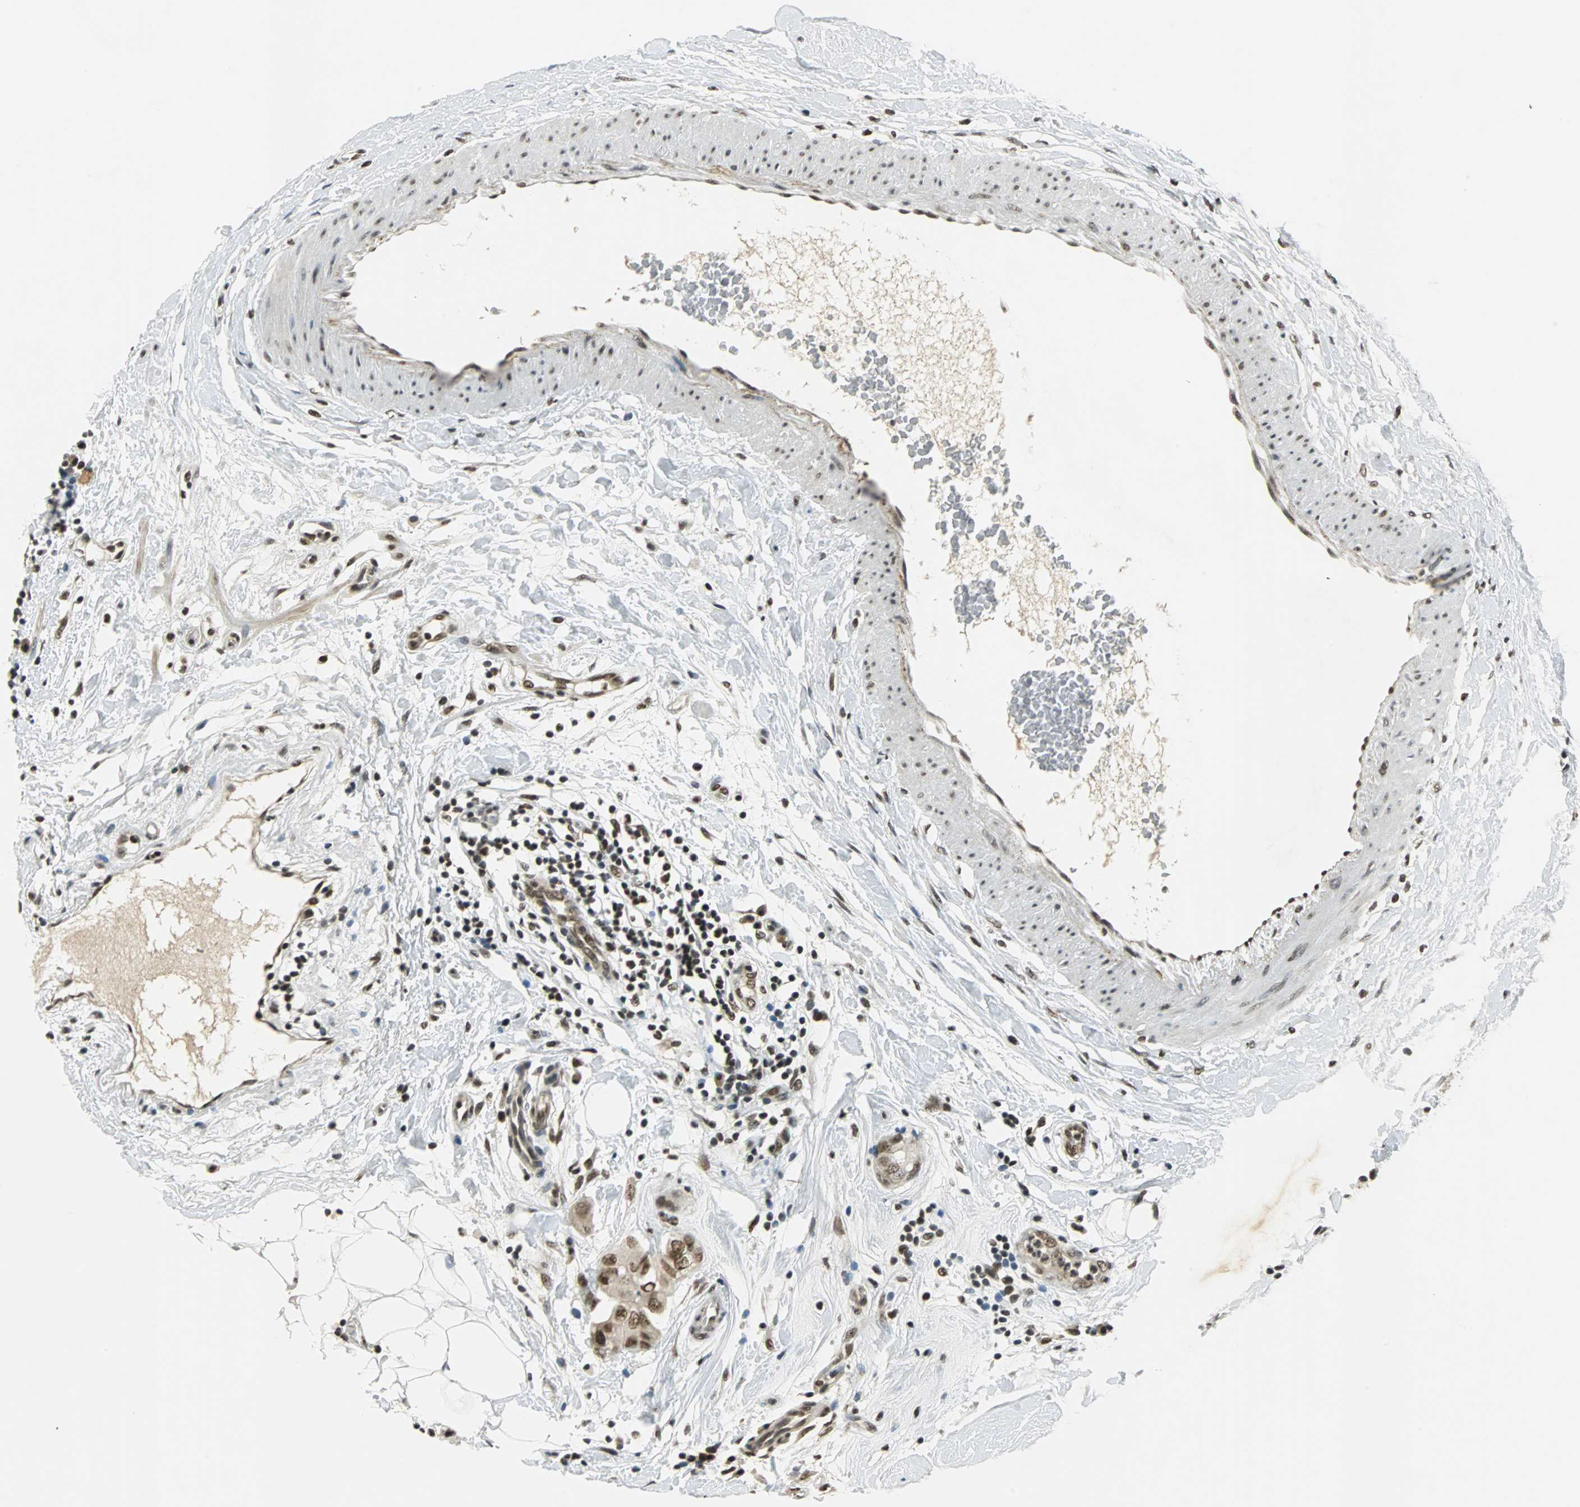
{"staining": {"intensity": "moderate", "quantity": ">75%", "location": "cytoplasmic/membranous,nuclear"}, "tissue": "breast cancer", "cell_type": "Tumor cells", "image_type": "cancer", "snomed": [{"axis": "morphology", "description": "Duct carcinoma"}, {"axis": "topography", "description": "Breast"}], "caption": "High-power microscopy captured an immunohistochemistry photomicrograph of invasive ductal carcinoma (breast), revealing moderate cytoplasmic/membranous and nuclear expression in approximately >75% of tumor cells. Immunohistochemistry (ihc) stains the protein in brown and the nuclei are stained blue.", "gene": "RBM14", "patient": {"sex": "female", "age": 40}}